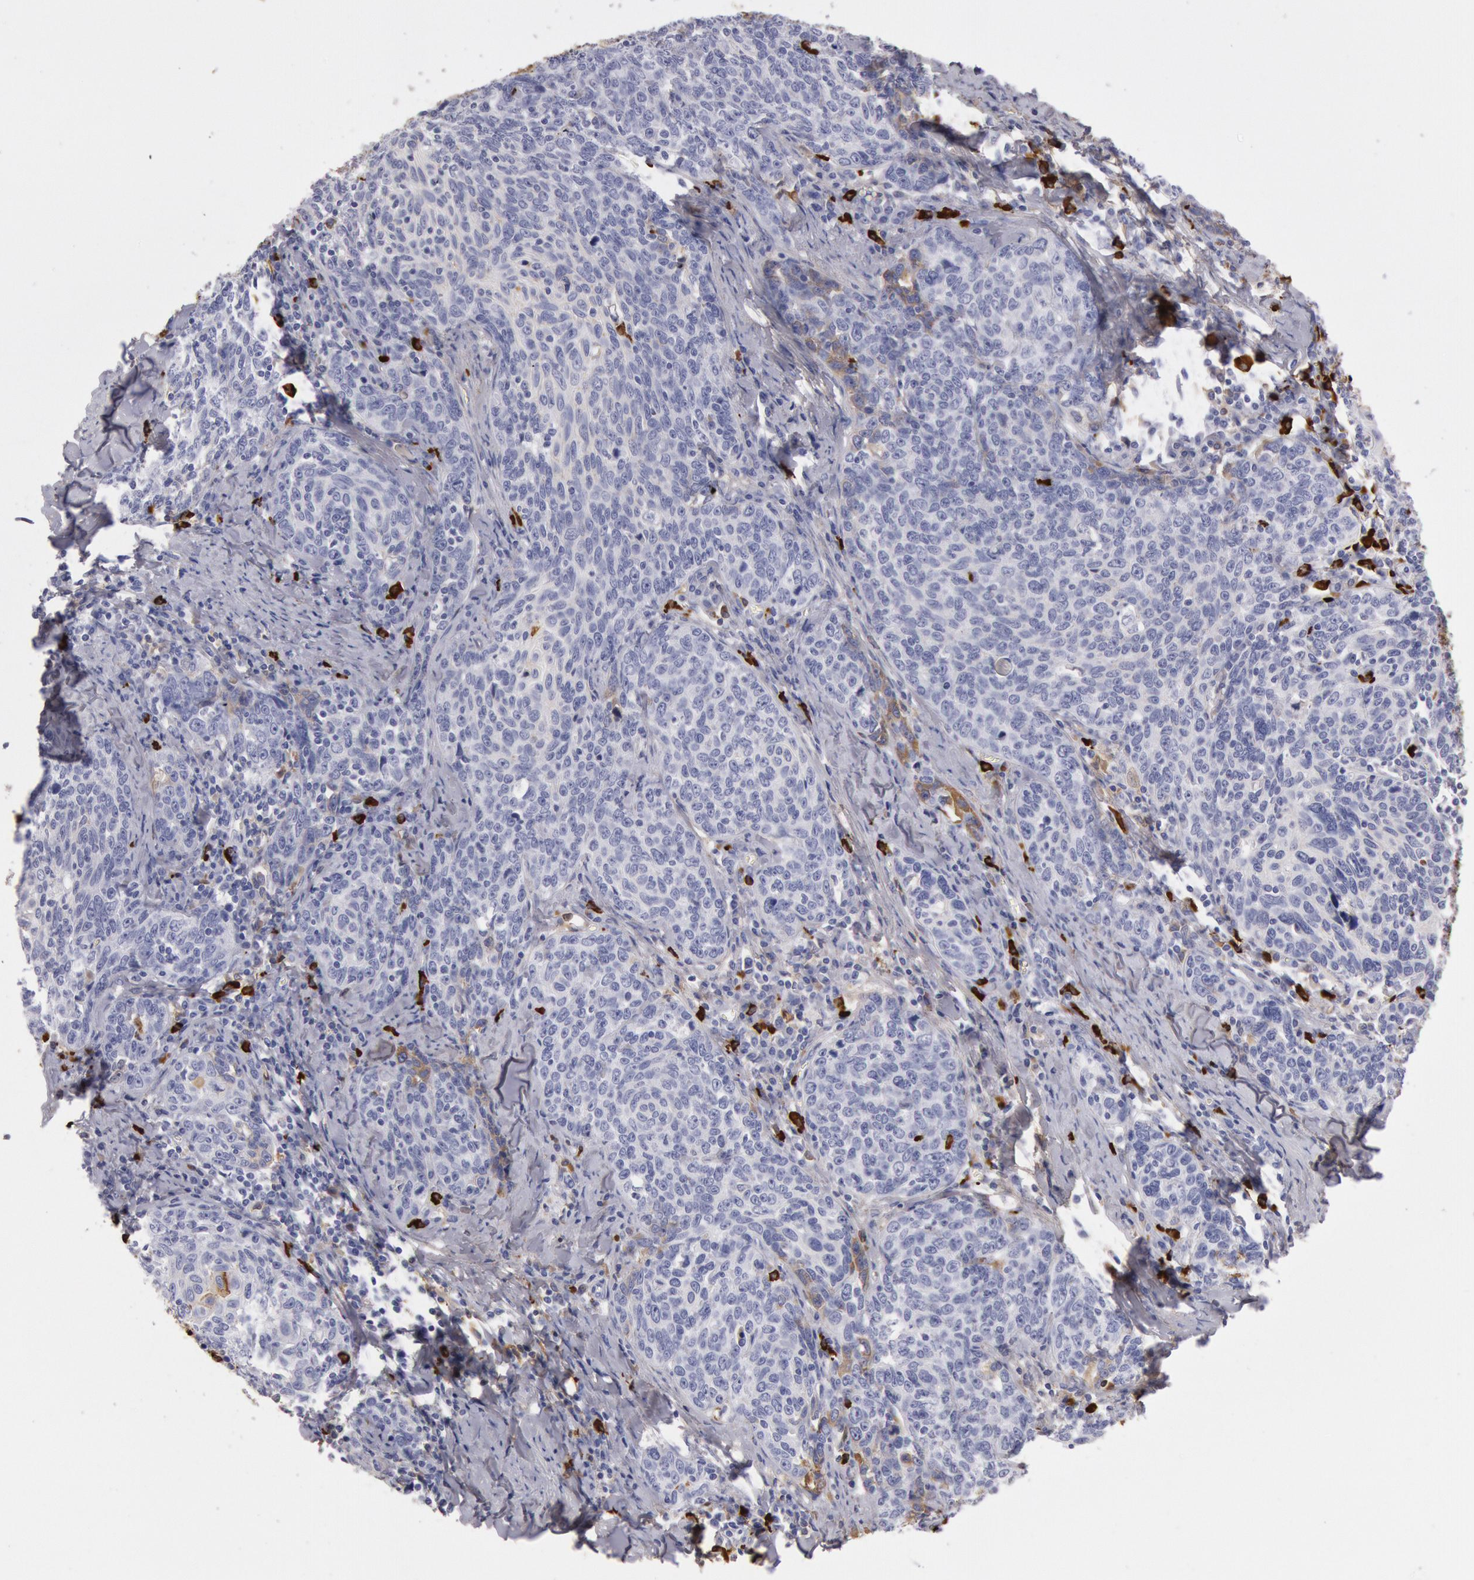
{"staining": {"intensity": "negative", "quantity": "none", "location": "none"}, "tissue": "cervical cancer", "cell_type": "Tumor cells", "image_type": "cancer", "snomed": [{"axis": "morphology", "description": "Squamous cell carcinoma, NOS"}, {"axis": "topography", "description": "Cervix"}], "caption": "The immunohistochemistry (IHC) micrograph has no significant expression in tumor cells of squamous cell carcinoma (cervical) tissue.", "gene": "IGHA1", "patient": {"sex": "female", "age": 41}}